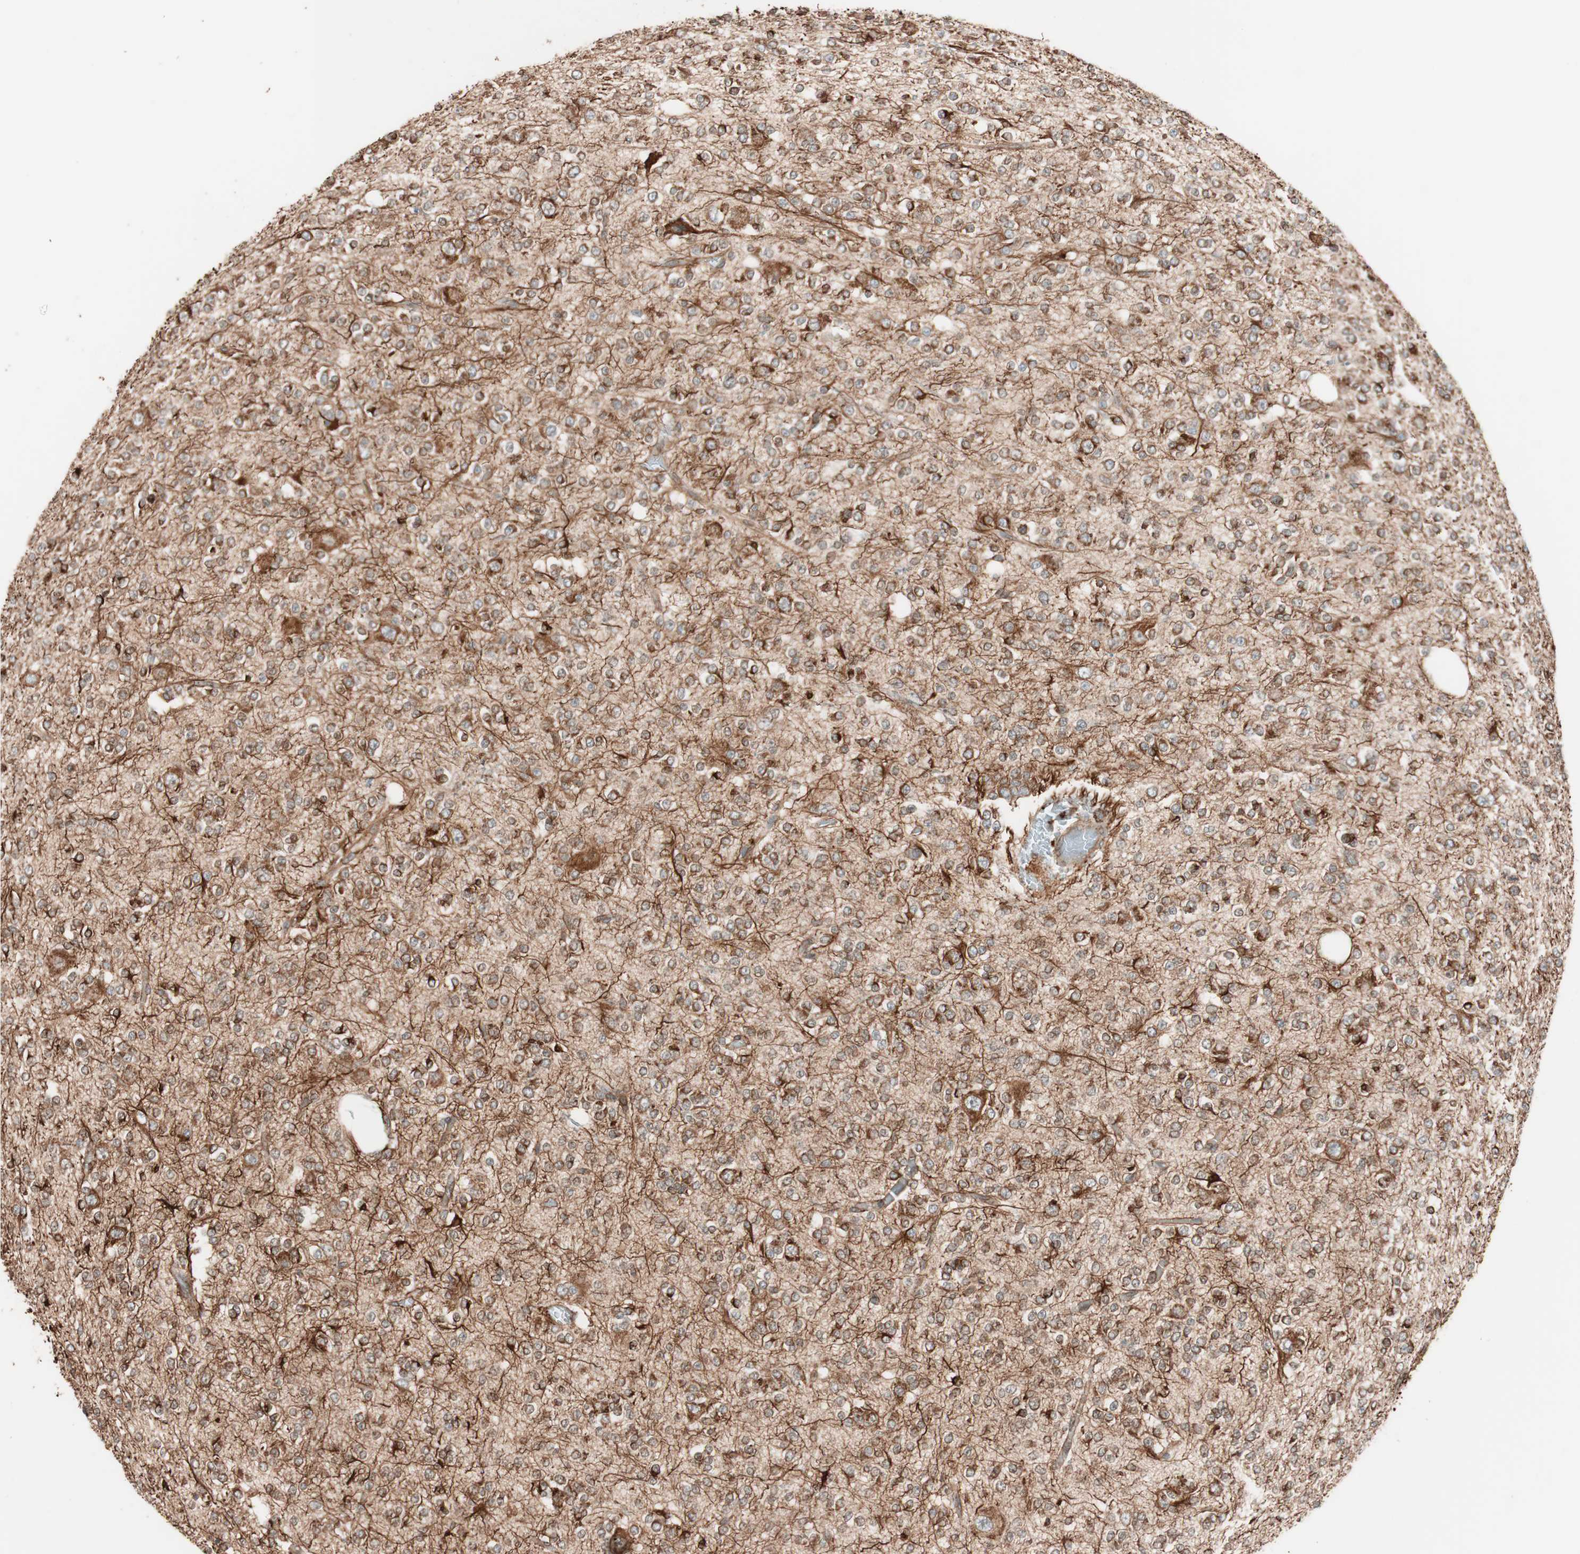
{"staining": {"intensity": "moderate", "quantity": ">75%", "location": "cytoplasmic/membranous"}, "tissue": "glioma", "cell_type": "Tumor cells", "image_type": "cancer", "snomed": [{"axis": "morphology", "description": "Glioma, malignant, Low grade"}, {"axis": "topography", "description": "Brain"}], "caption": "Immunohistochemical staining of human malignant low-grade glioma exhibits moderate cytoplasmic/membranous protein positivity in approximately >75% of tumor cells. Immunohistochemistry stains the protein in brown and the nuclei are stained blue.", "gene": "VEGFA", "patient": {"sex": "male", "age": 38}}